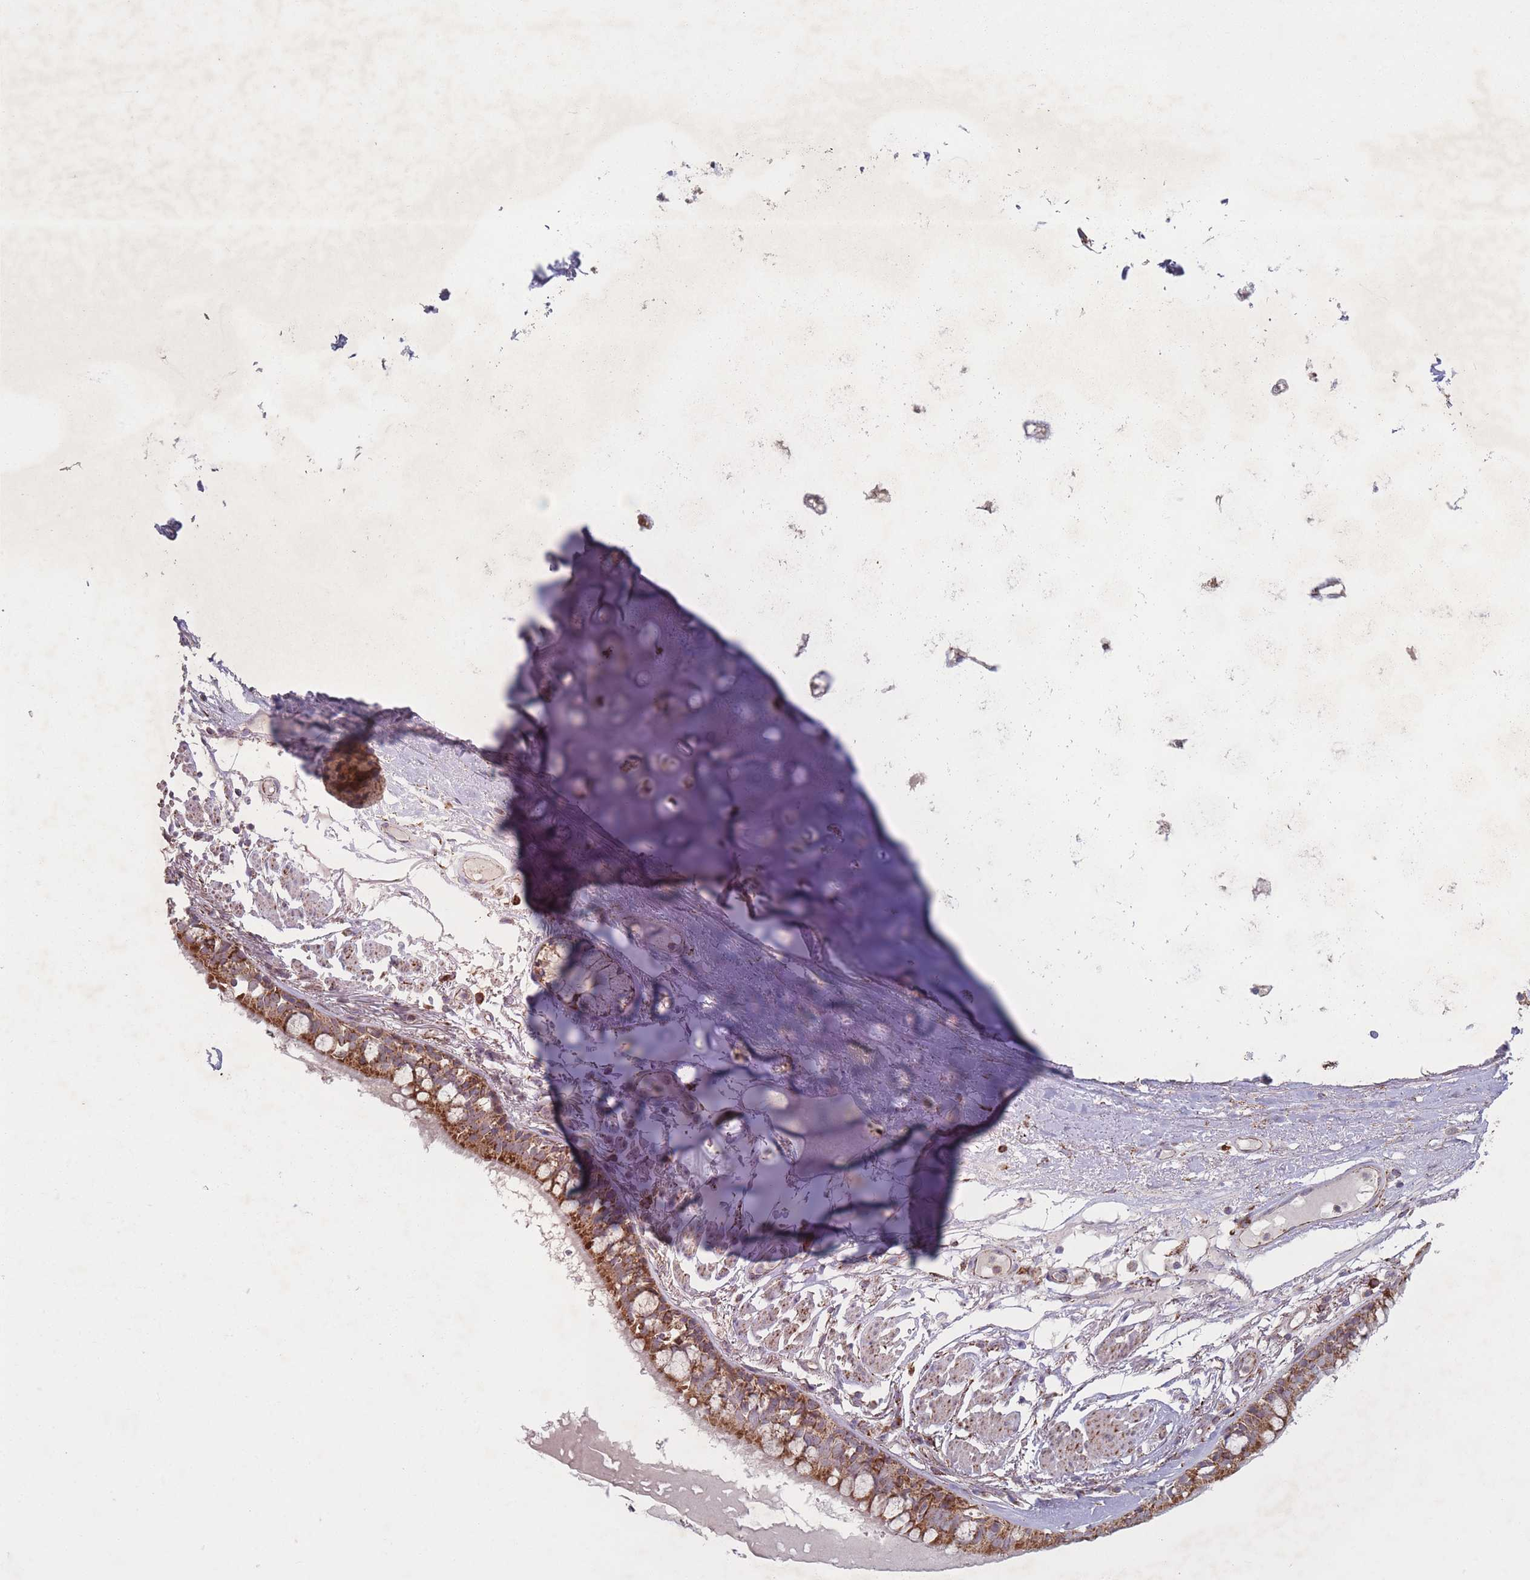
{"staining": {"intensity": "strong", "quantity": "25%-75%", "location": "cytoplasmic/membranous"}, "tissue": "bronchus", "cell_type": "Respiratory epithelial cells", "image_type": "normal", "snomed": [{"axis": "morphology", "description": "Normal tissue, NOS"}, {"axis": "topography", "description": "Bronchus"}], "caption": "A brown stain labels strong cytoplasmic/membranous positivity of a protein in respiratory epithelial cells of unremarkable bronchus. The staining is performed using DAB (3,3'-diaminobenzidine) brown chromogen to label protein expression. The nuclei are counter-stained blue using hematoxylin.", "gene": "OR10Q1", "patient": {"sex": "male", "age": 70}}